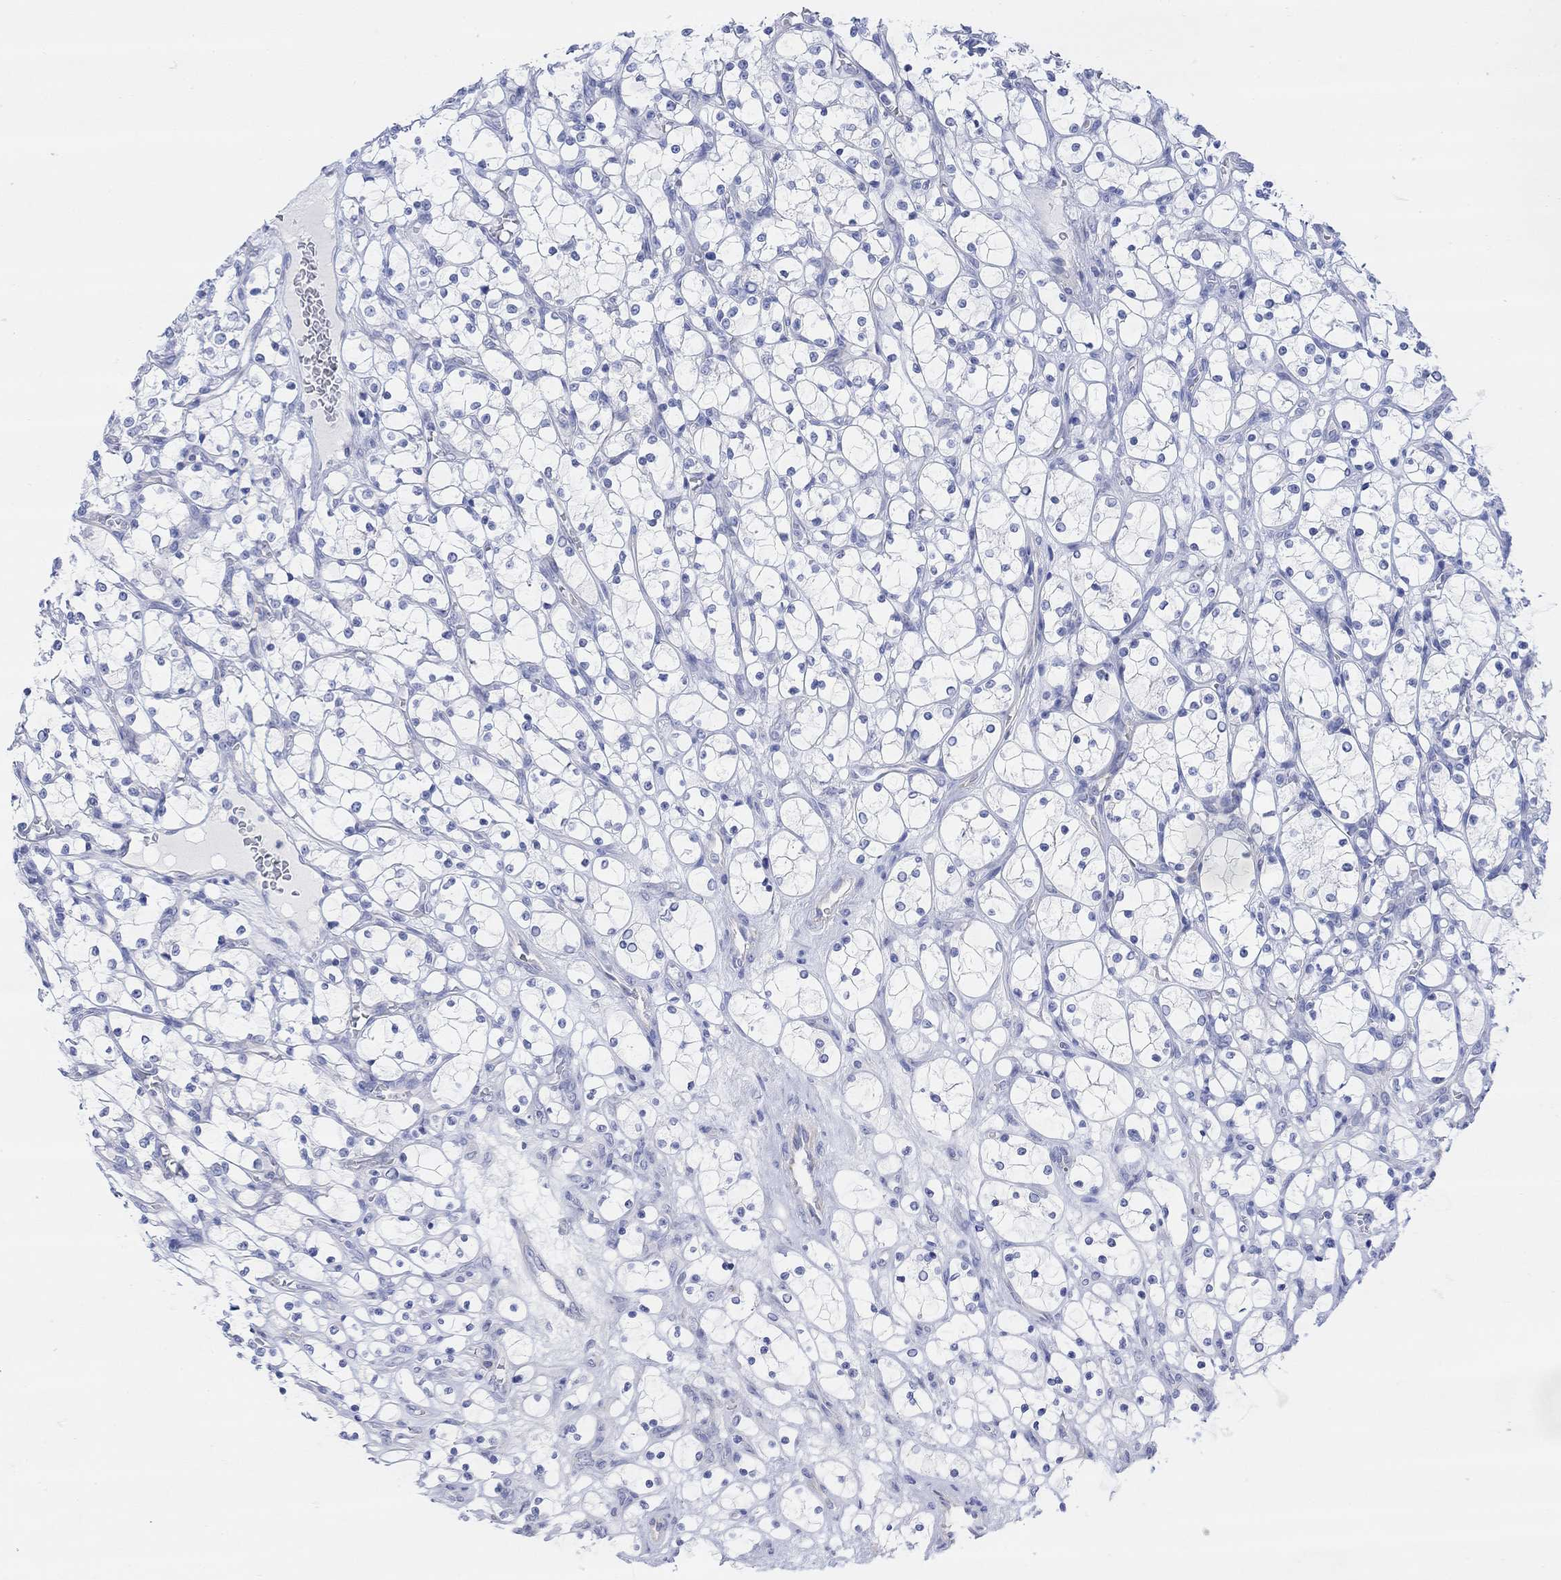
{"staining": {"intensity": "negative", "quantity": "none", "location": "none"}, "tissue": "renal cancer", "cell_type": "Tumor cells", "image_type": "cancer", "snomed": [{"axis": "morphology", "description": "Adenocarcinoma, NOS"}, {"axis": "topography", "description": "Kidney"}], "caption": "A micrograph of renal cancer (adenocarcinoma) stained for a protein exhibits no brown staining in tumor cells.", "gene": "GNG13", "patient": {"sex": "female", "age": 69}}